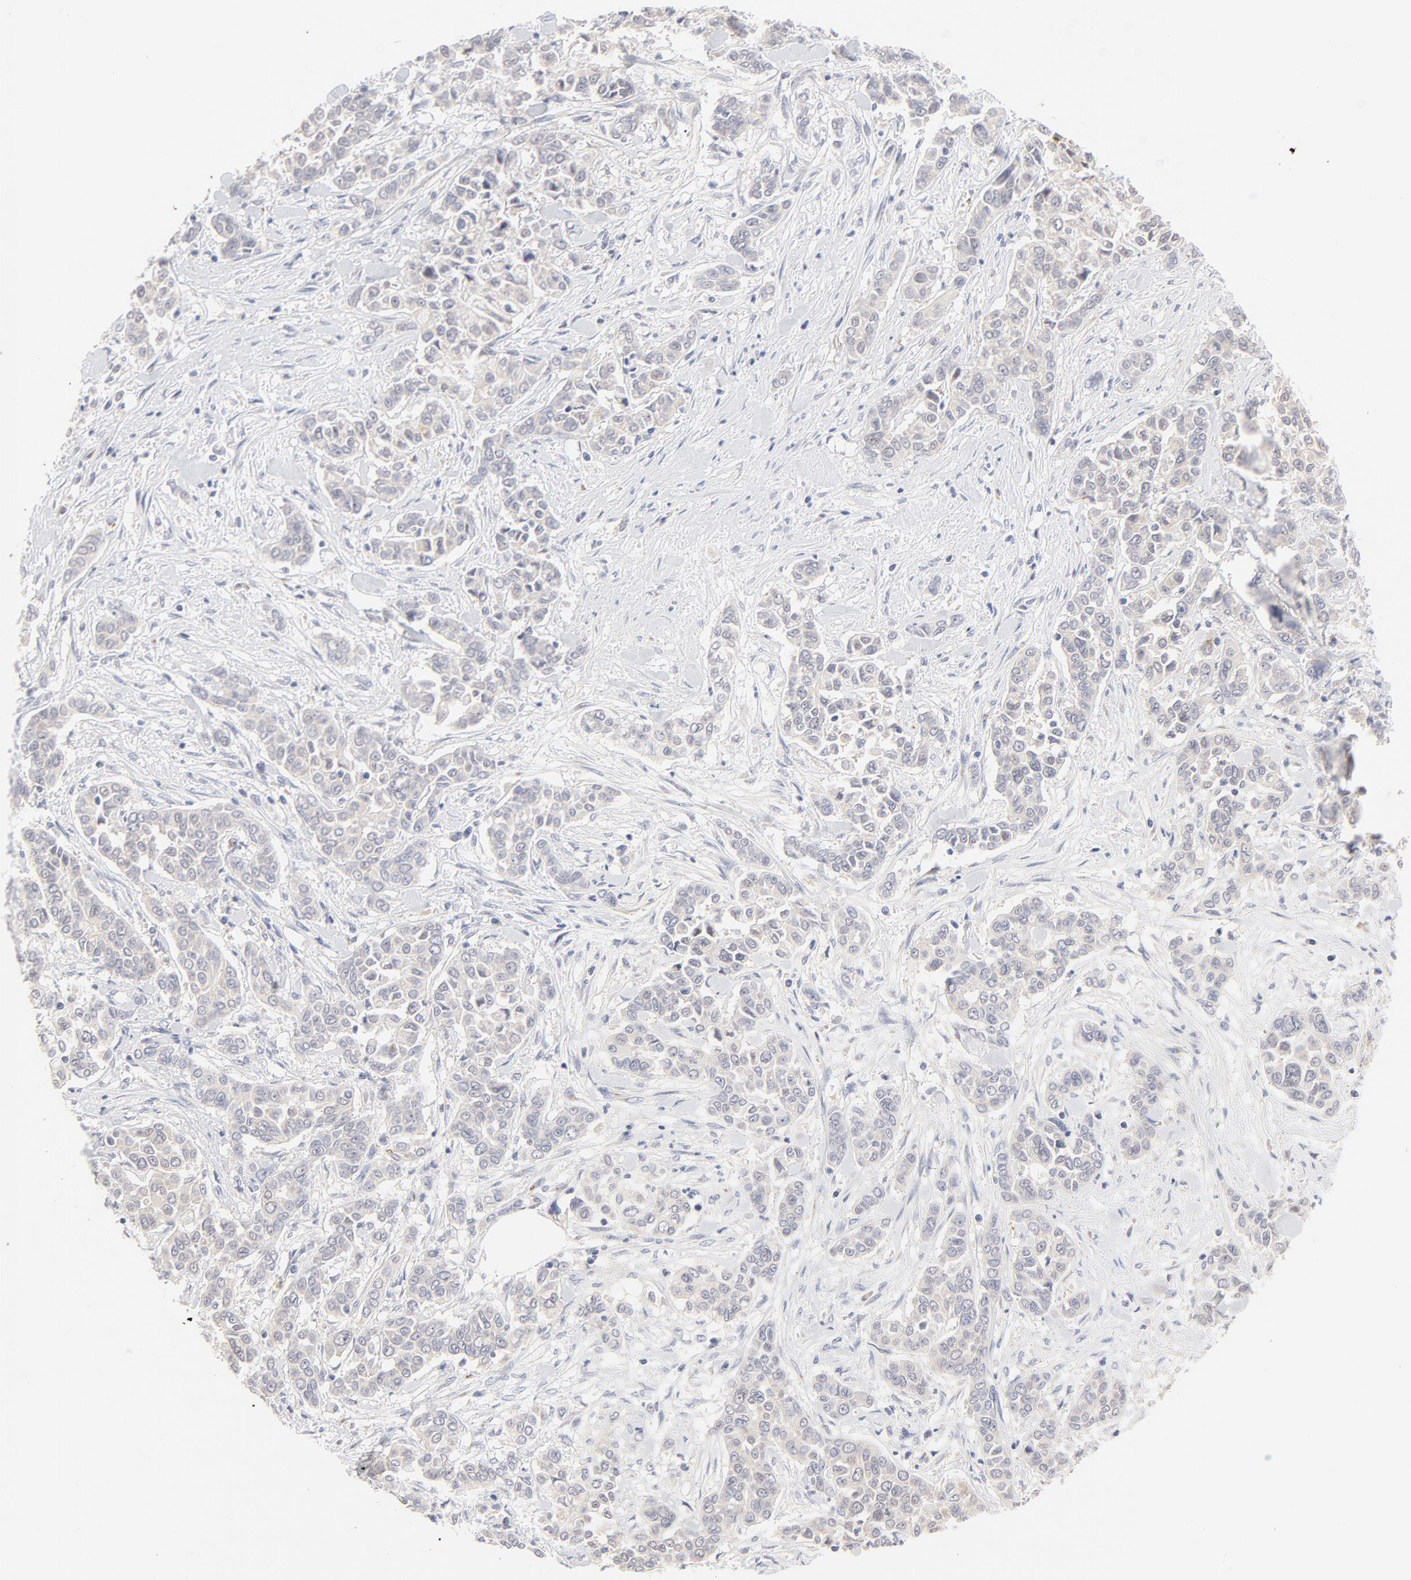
{"staining": {"intensity": "weak", "quantity": "25%-75%", "location": "cytoplasmic/membranous"}, "tissue": "pancreatic cancer", "cell_type": "Tumor cells", "image_type": "cancer", "snomed": [{"axis": "morphology", "description": "Adenocarcinoma, NOS"}, {"axis": "topography", "description": "Pancreas"}], "caption": "DAB (3,3'-diaminobenzidine) immunohistochemical staining of human pancreatic cancer reveals weak cytoplasmic/membranous protein expression in about 25%-75% of tumor cells.", "gene": "NKX2-2", "patient": {"sex": "female", "age": 52}}